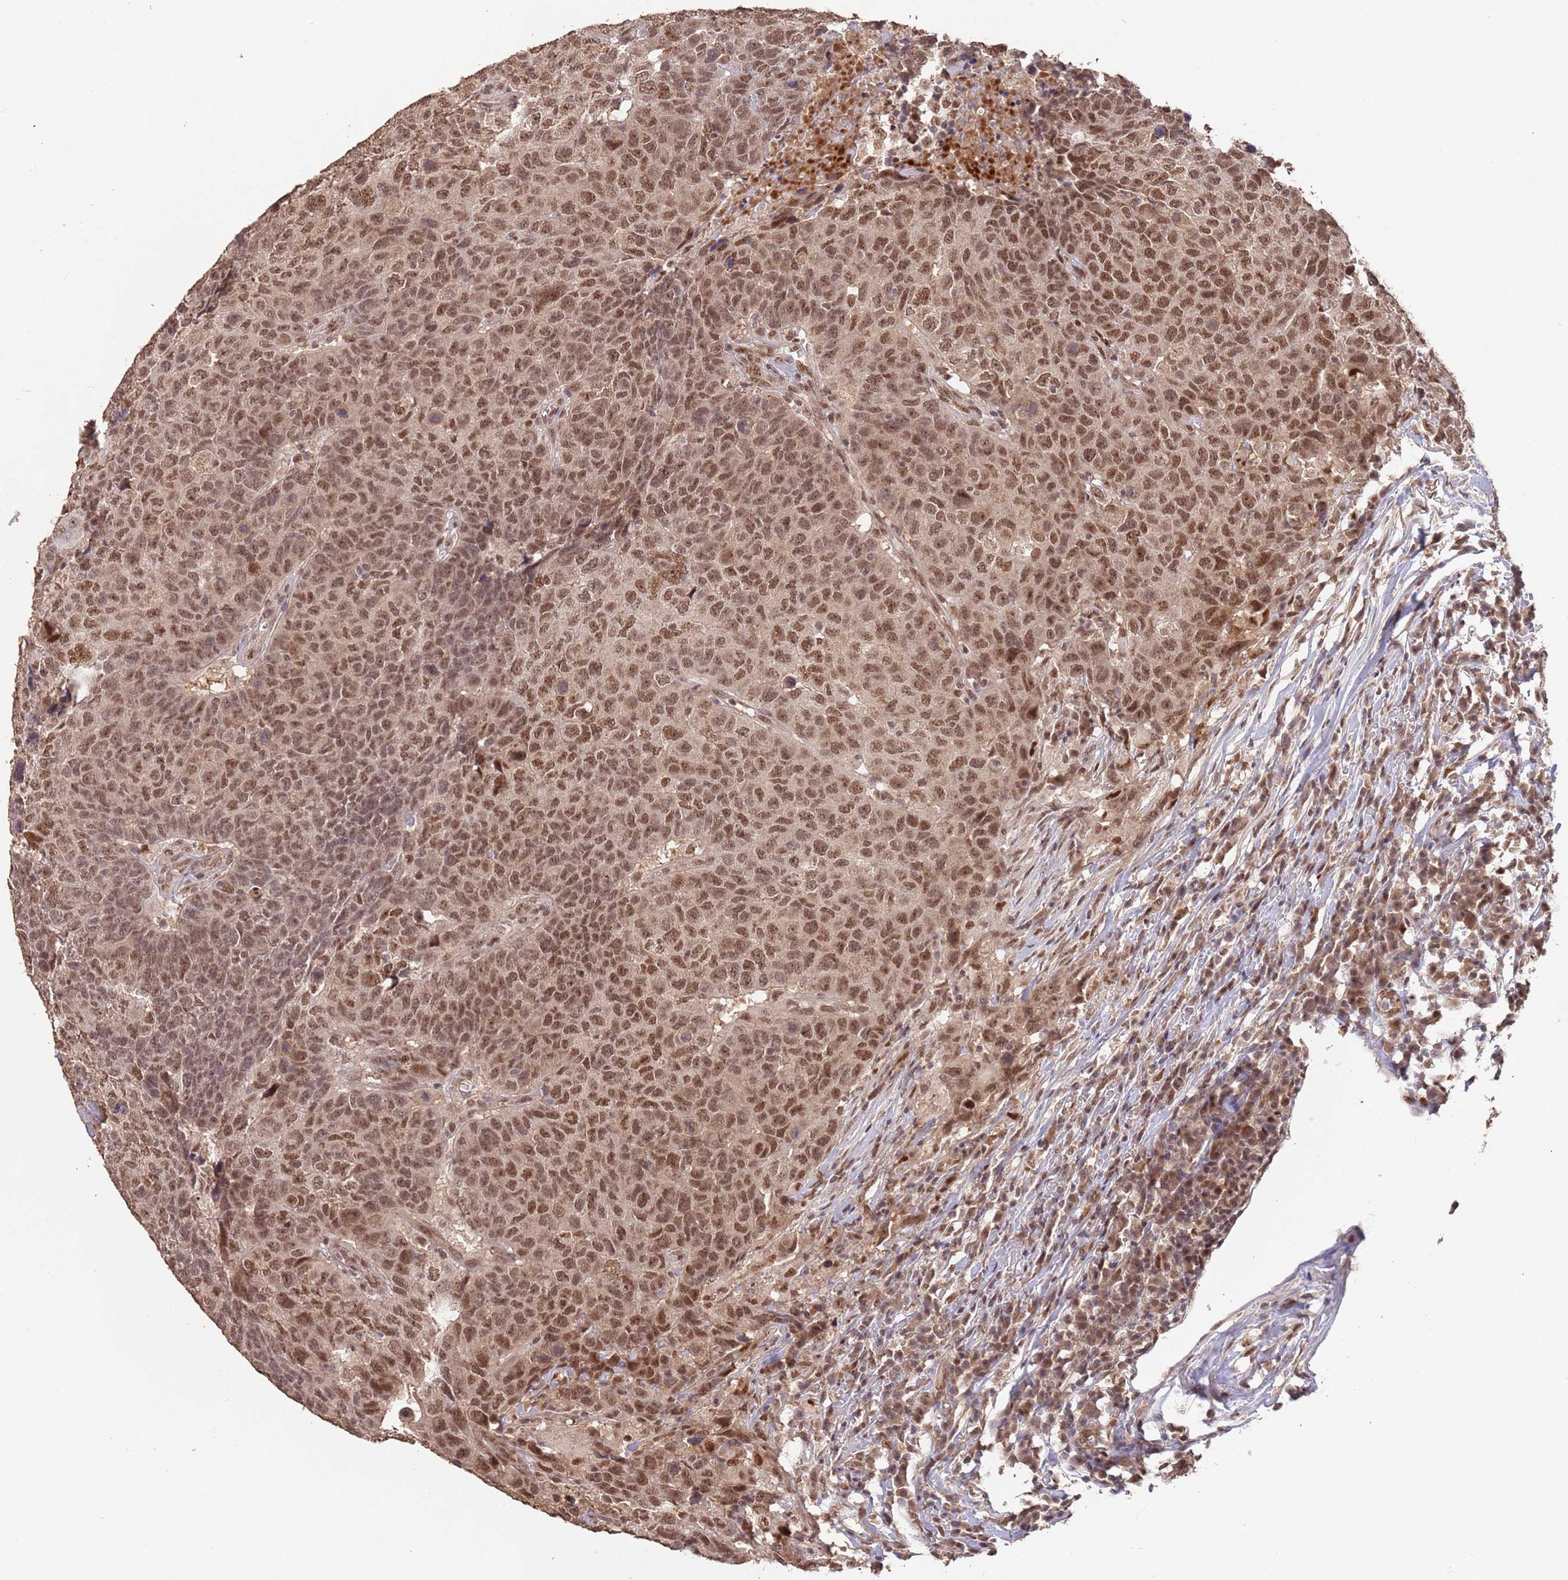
{"staining": {"intensity": "moderate", "quantity": ">75%", "location": "nuclear"}, "tissue": "head and neck cancer", "cell_type": "Tumor cells", "image_type": "cancer", "snomed": [{"axis": "morphology", "description": "Normal tissue, NOS"}, {"axis": "morphology", "description": "Squamous cell carcinoma, NOS"}, {"axis": "topography", "description": "Skeletal muscle"}, {"axis": "topography", "description": "Vascular tissue"}, {"axis": "topography", "description": "Peripheral nerve tissue"}, {"axis": "topography", "description": "Head-Neck"}], "caption": "A medium amount of moderate nuclear staining is seen in about >75% of tumor cells in squamous cell carcinoma (head and neck) tissue.", "gene": "RFXANK", "patient": {"sex": "male", "age": 66}}